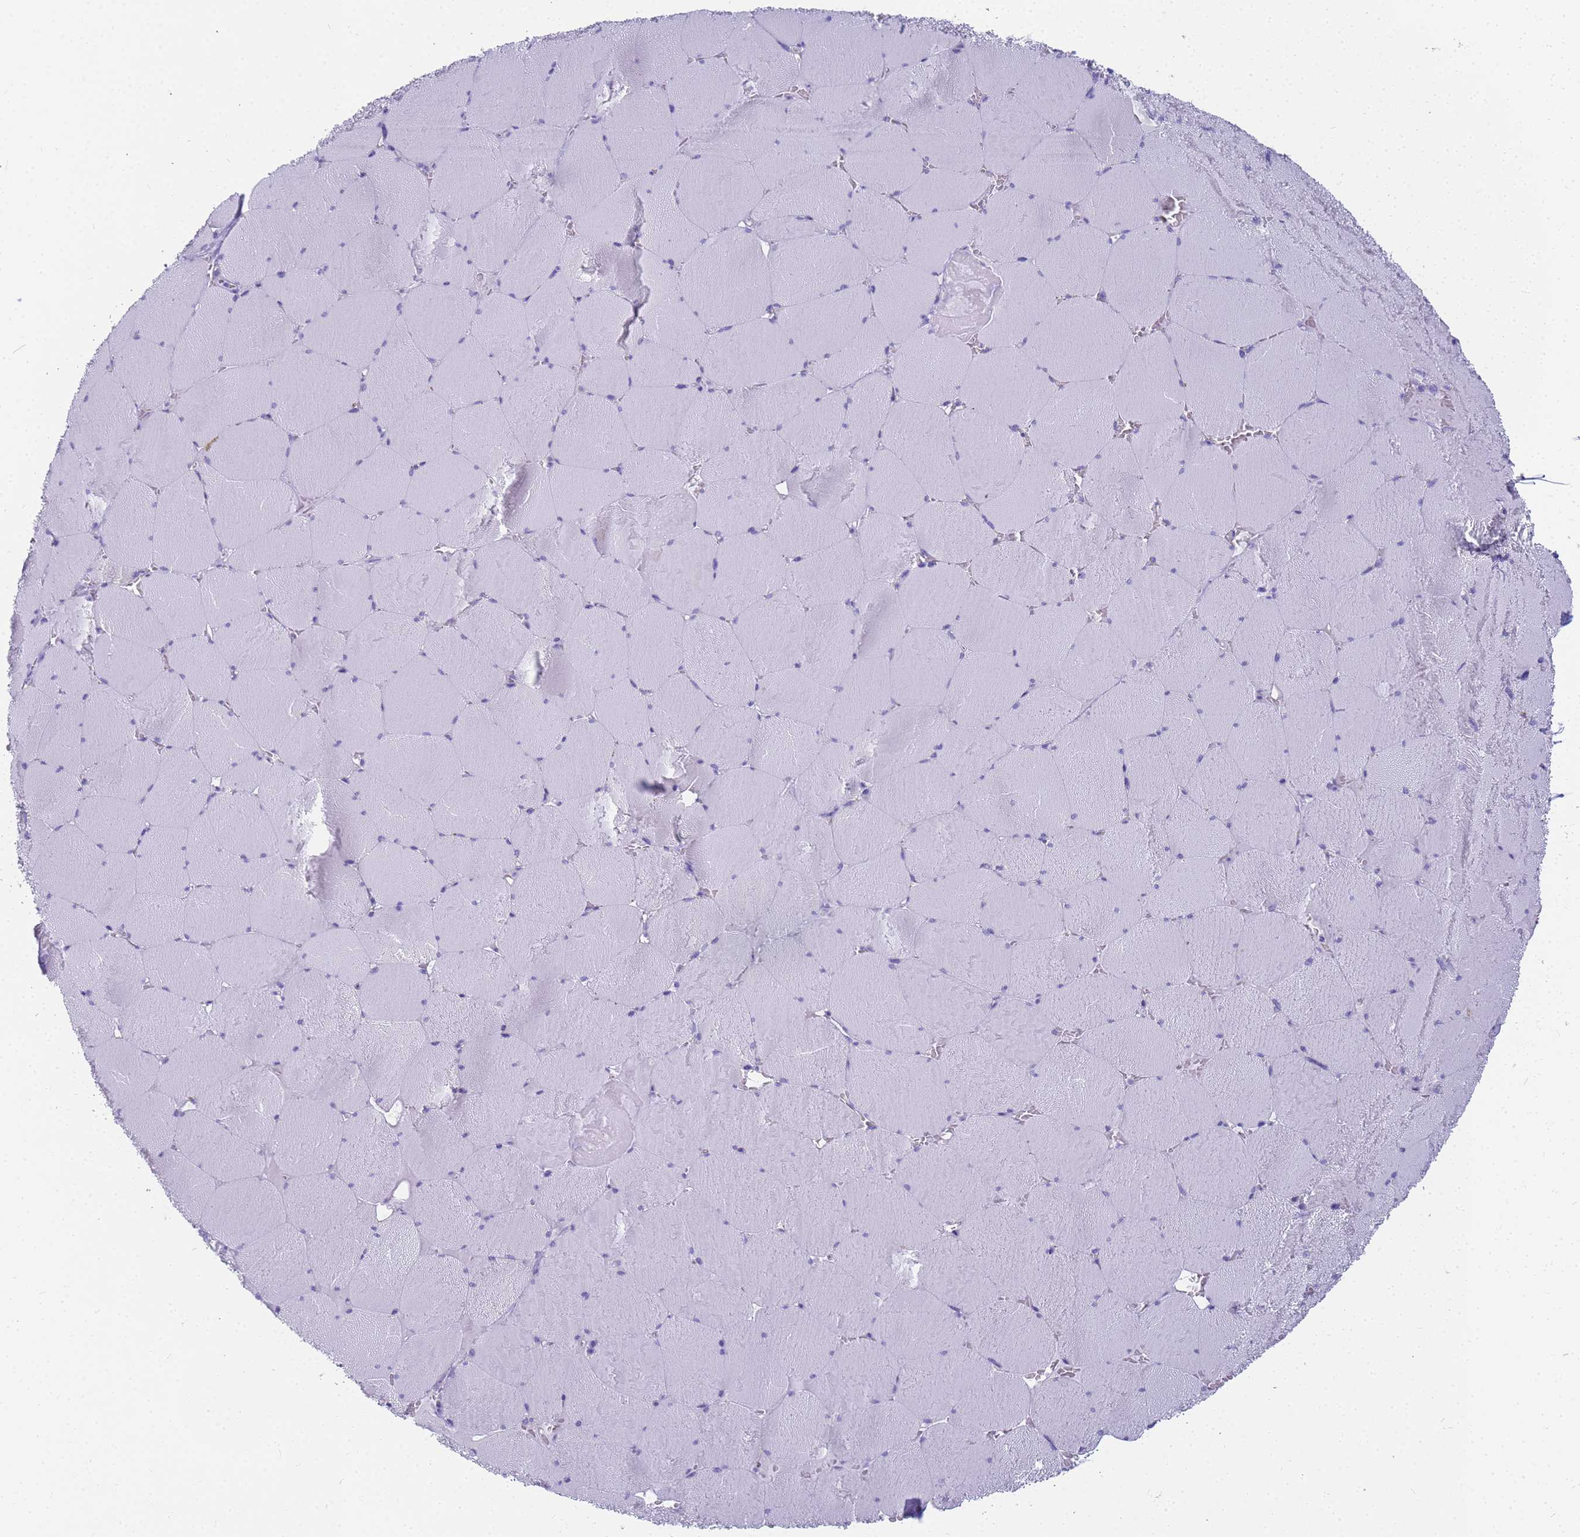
{"staining": {"intensity": "negative", "quantity": "none", "location": "none"}, "tissue": "skeletal muscle", "cell_type": "Myocytes", "image_type": "normal", "snomed": [{"axis": "morphology", "description": "Normal tissue, NOS"}, {"axis": "topography", "description": "Skeletal muscle"}, {"axis": "topography", "description": "Head-Neck"}], "caption": "This is an IHC micrograph of unremarkable skeletal muscle. There is no positivity in myocytes.", "gene": "RNASE2", "patient": {"sex": "male", "age": 66}}